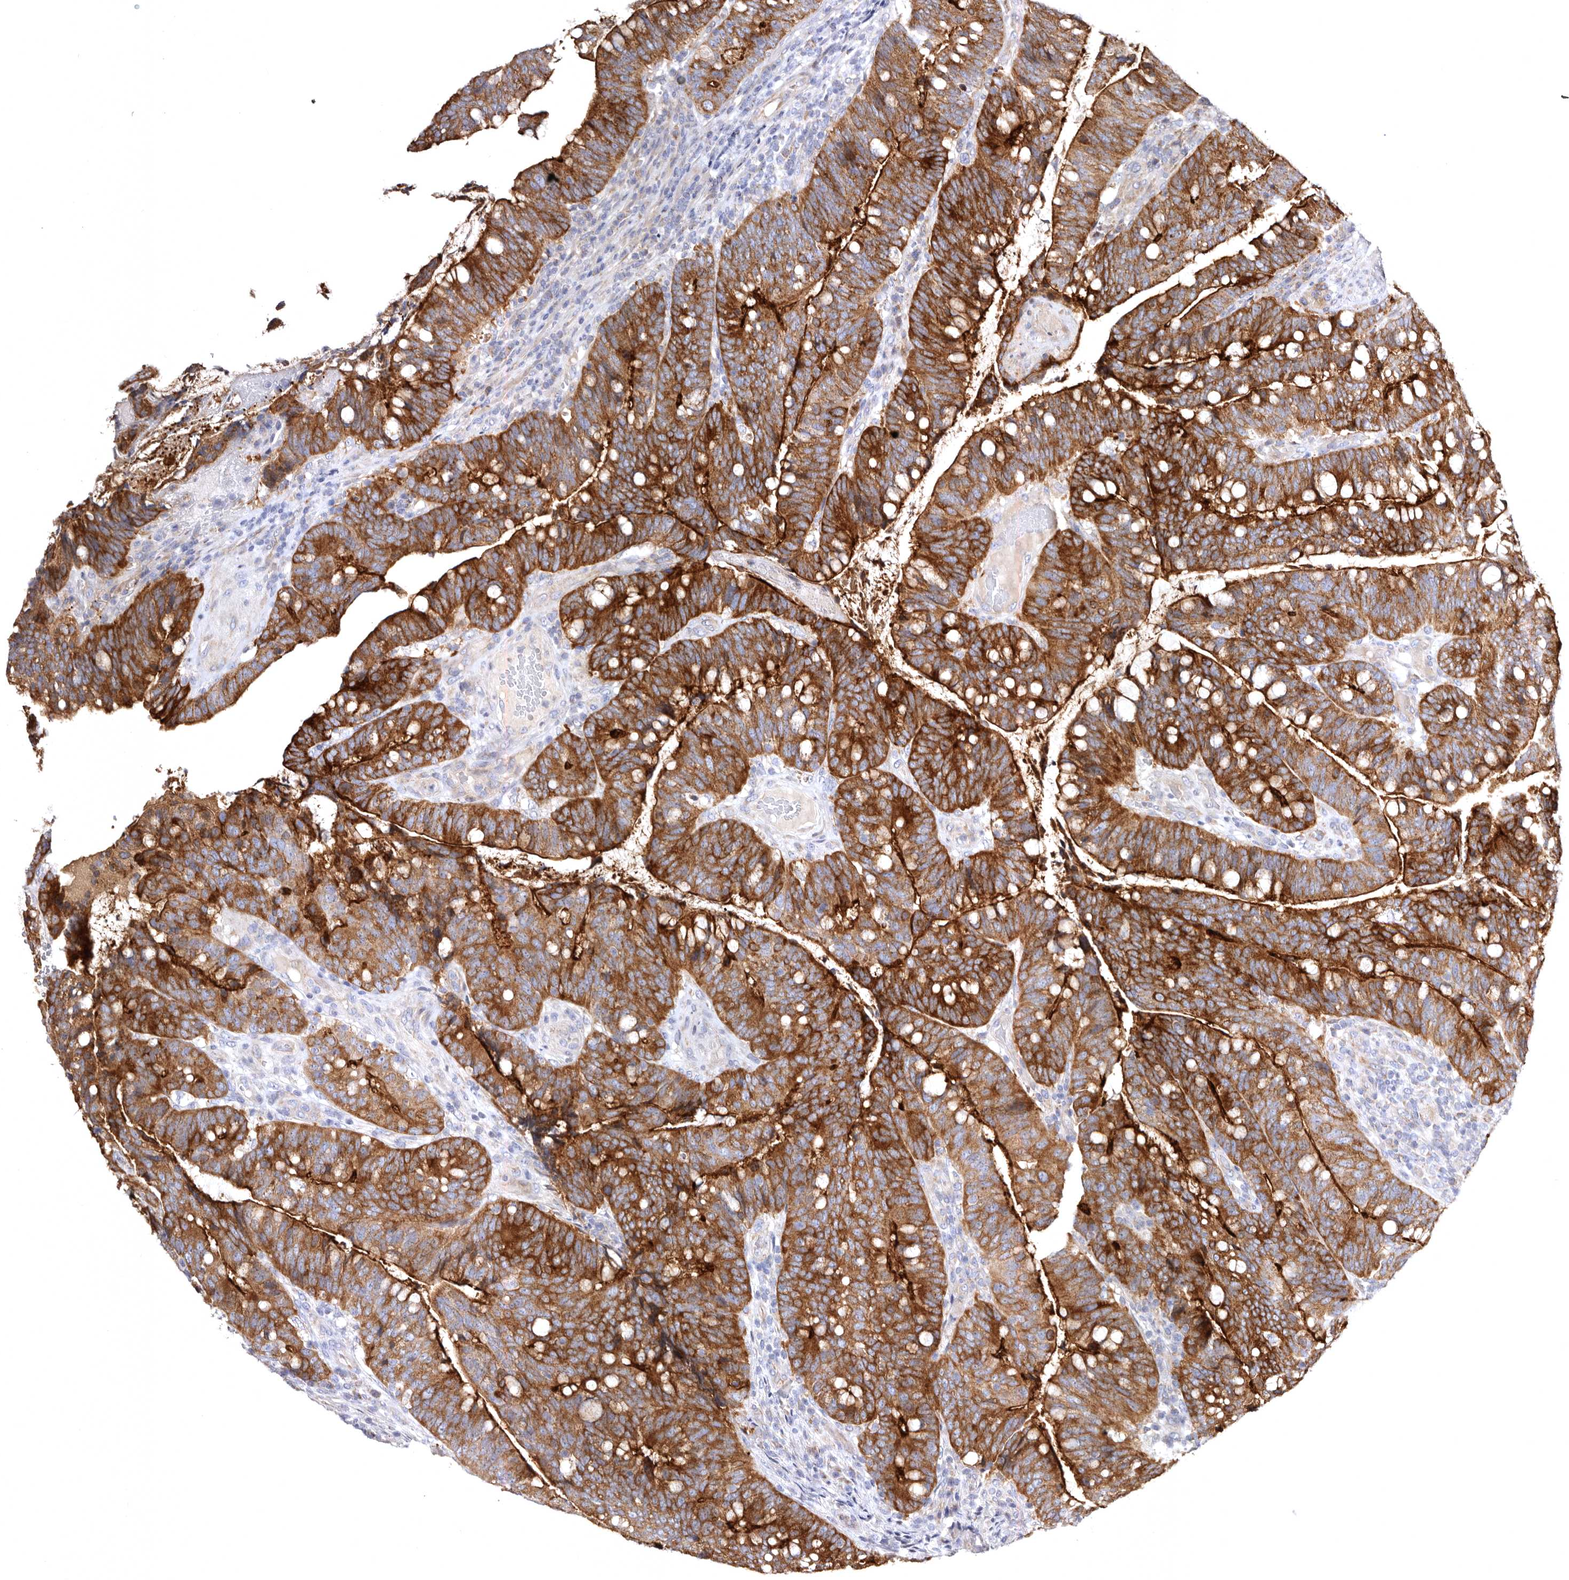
{"staining": {"intensity": "strong", "quantity": ">75%", "location": "cytoplasmic/membranous"}, "tissue": "colorectal cancer", "cell_type": "Tumor cells", "image_type": "cancer", "snomed": [{"axis": "morphology", "description": "Adenocarcinoma, NOS"}, {"axis": "topography", "description": "Colon"}], "caption": "Colorectal cancer stained with a brown dye demonstrates strong cytoplasmic/membranous positive staining in approximately >75% of tumor cells.", "gene": "BAIAP2L1", "patient": {"sex": "female", "age": 66}}